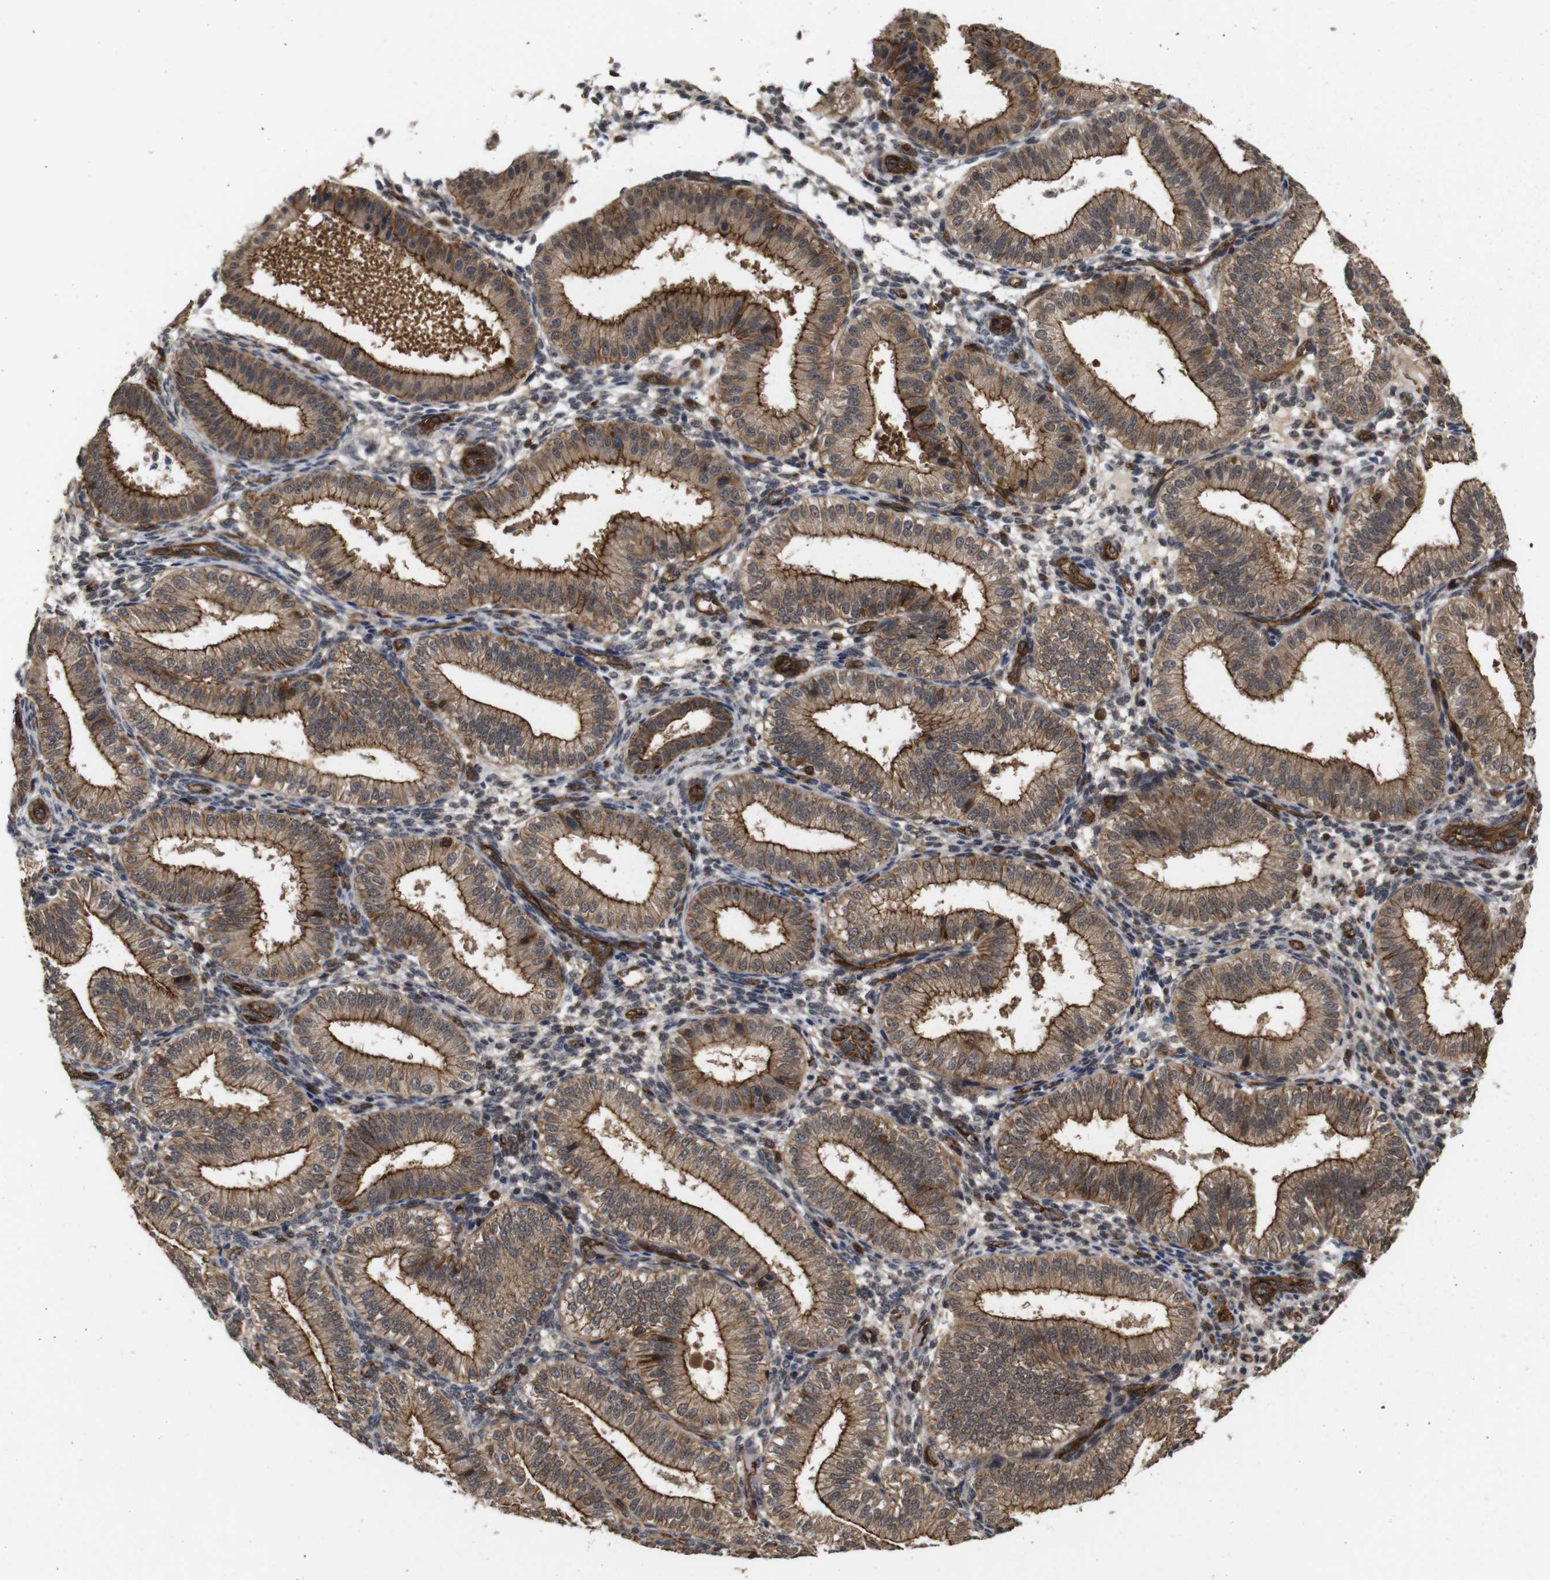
{"staining": {"intensity": "strong", "quantity": "<25%", "location": "cytoplasmic/membranous"}, "tissue": "endometrium", "cell_type": "Cells in endometrial stroma", "image_type": "normal", "snomed": [{"axis": "morphology", "description": "Normal tissue, NOS"}, {"axis": "topography", "description": "Endometrium"}], "caption": "About <25% of cells in endometrial stroma in unremarkable endometrium show strong cytoplasmic/membranous protein positivity as visualized by brown immunohistochemical staining.", "gene": "NANOS1", "patient": {"sex": "female", "age": 39}}